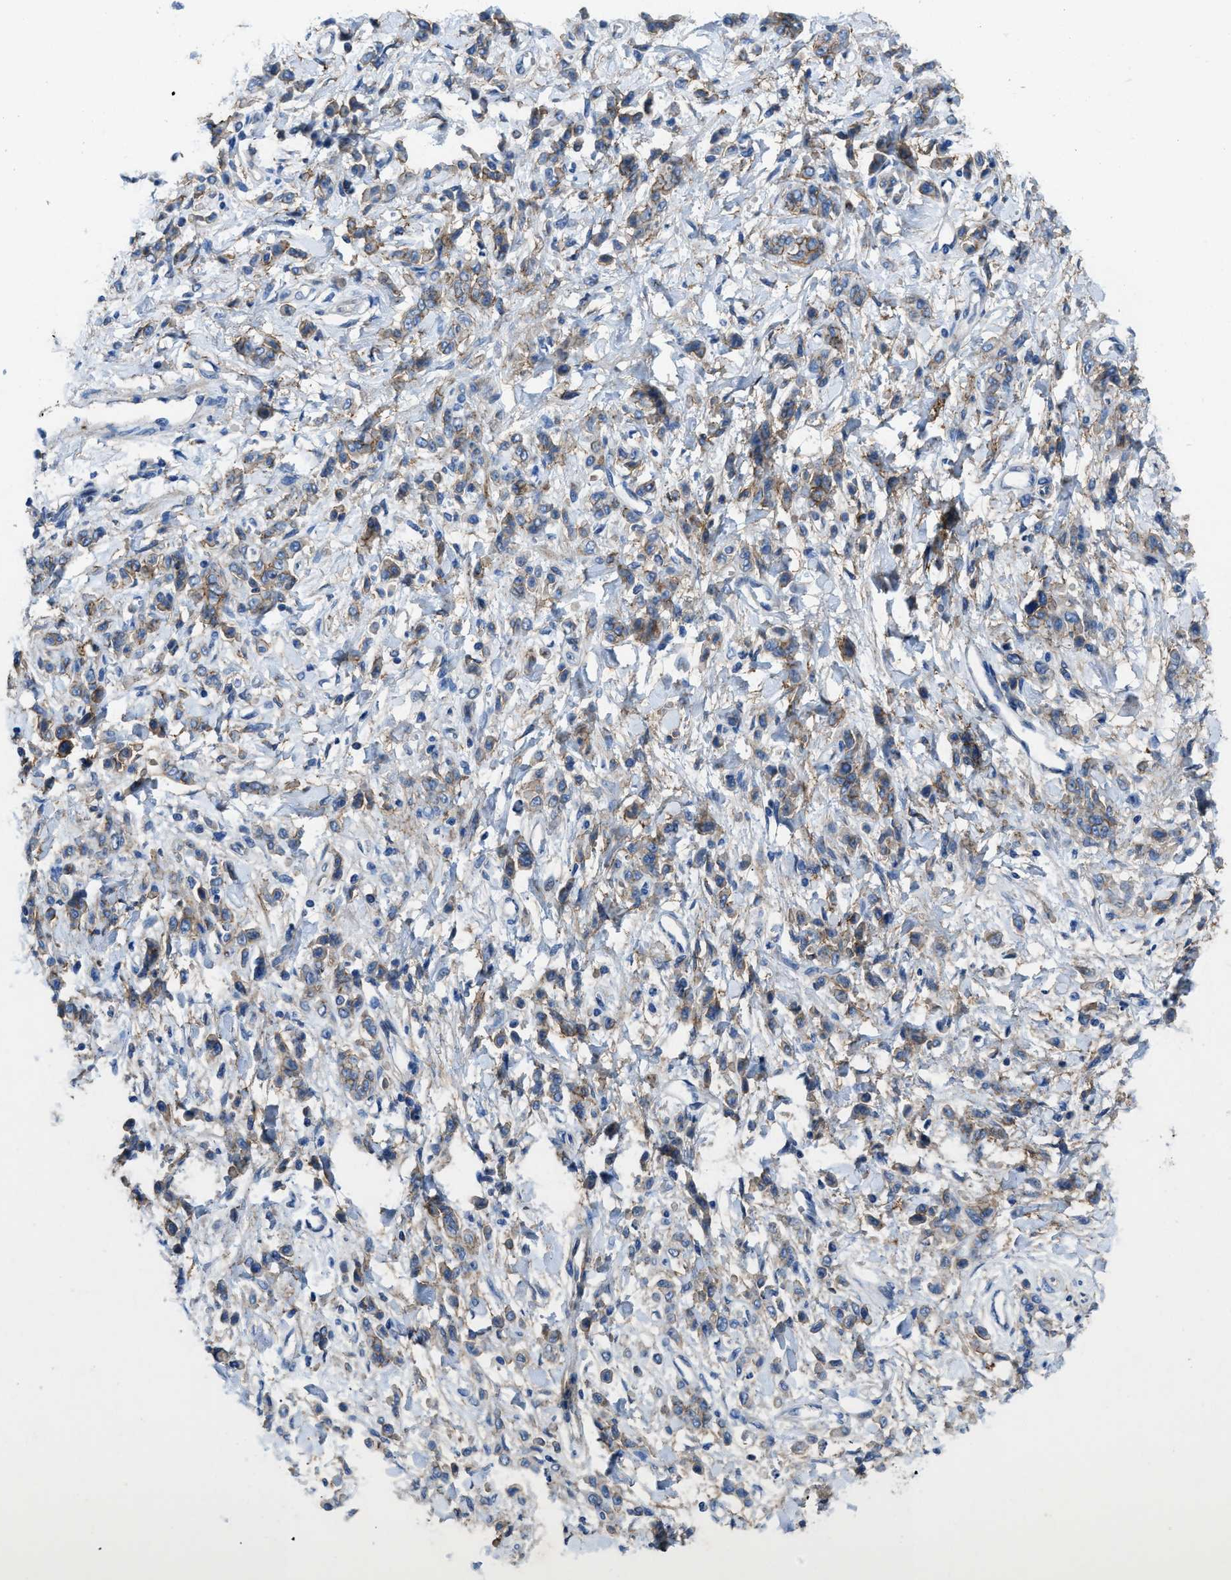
{"staining": {"intensity": "moderate", "quantity": "<25%", "location": "cytoplasmic/membranous"}, "tissue": "stomach cancer", "cell_type": "Tumor cells", "image_type": "cancer", "snomed": [{"axis": "morphology", "description": "Normal tissue, NOS"}, {"axis": "morphology", "description": "Adenocarcinoma, NOS"}, {"axis": "topography", "description": "Stomach"}], "caption": "This is a photomicrograph of immunohistochemistry staining of stomach adenocarcinoma, which shows moderate staining in the cytoplasmic/membranous of tumor cells.", "gene": "PTGFRN", "patient": {"sex": "male", "age": 82}}